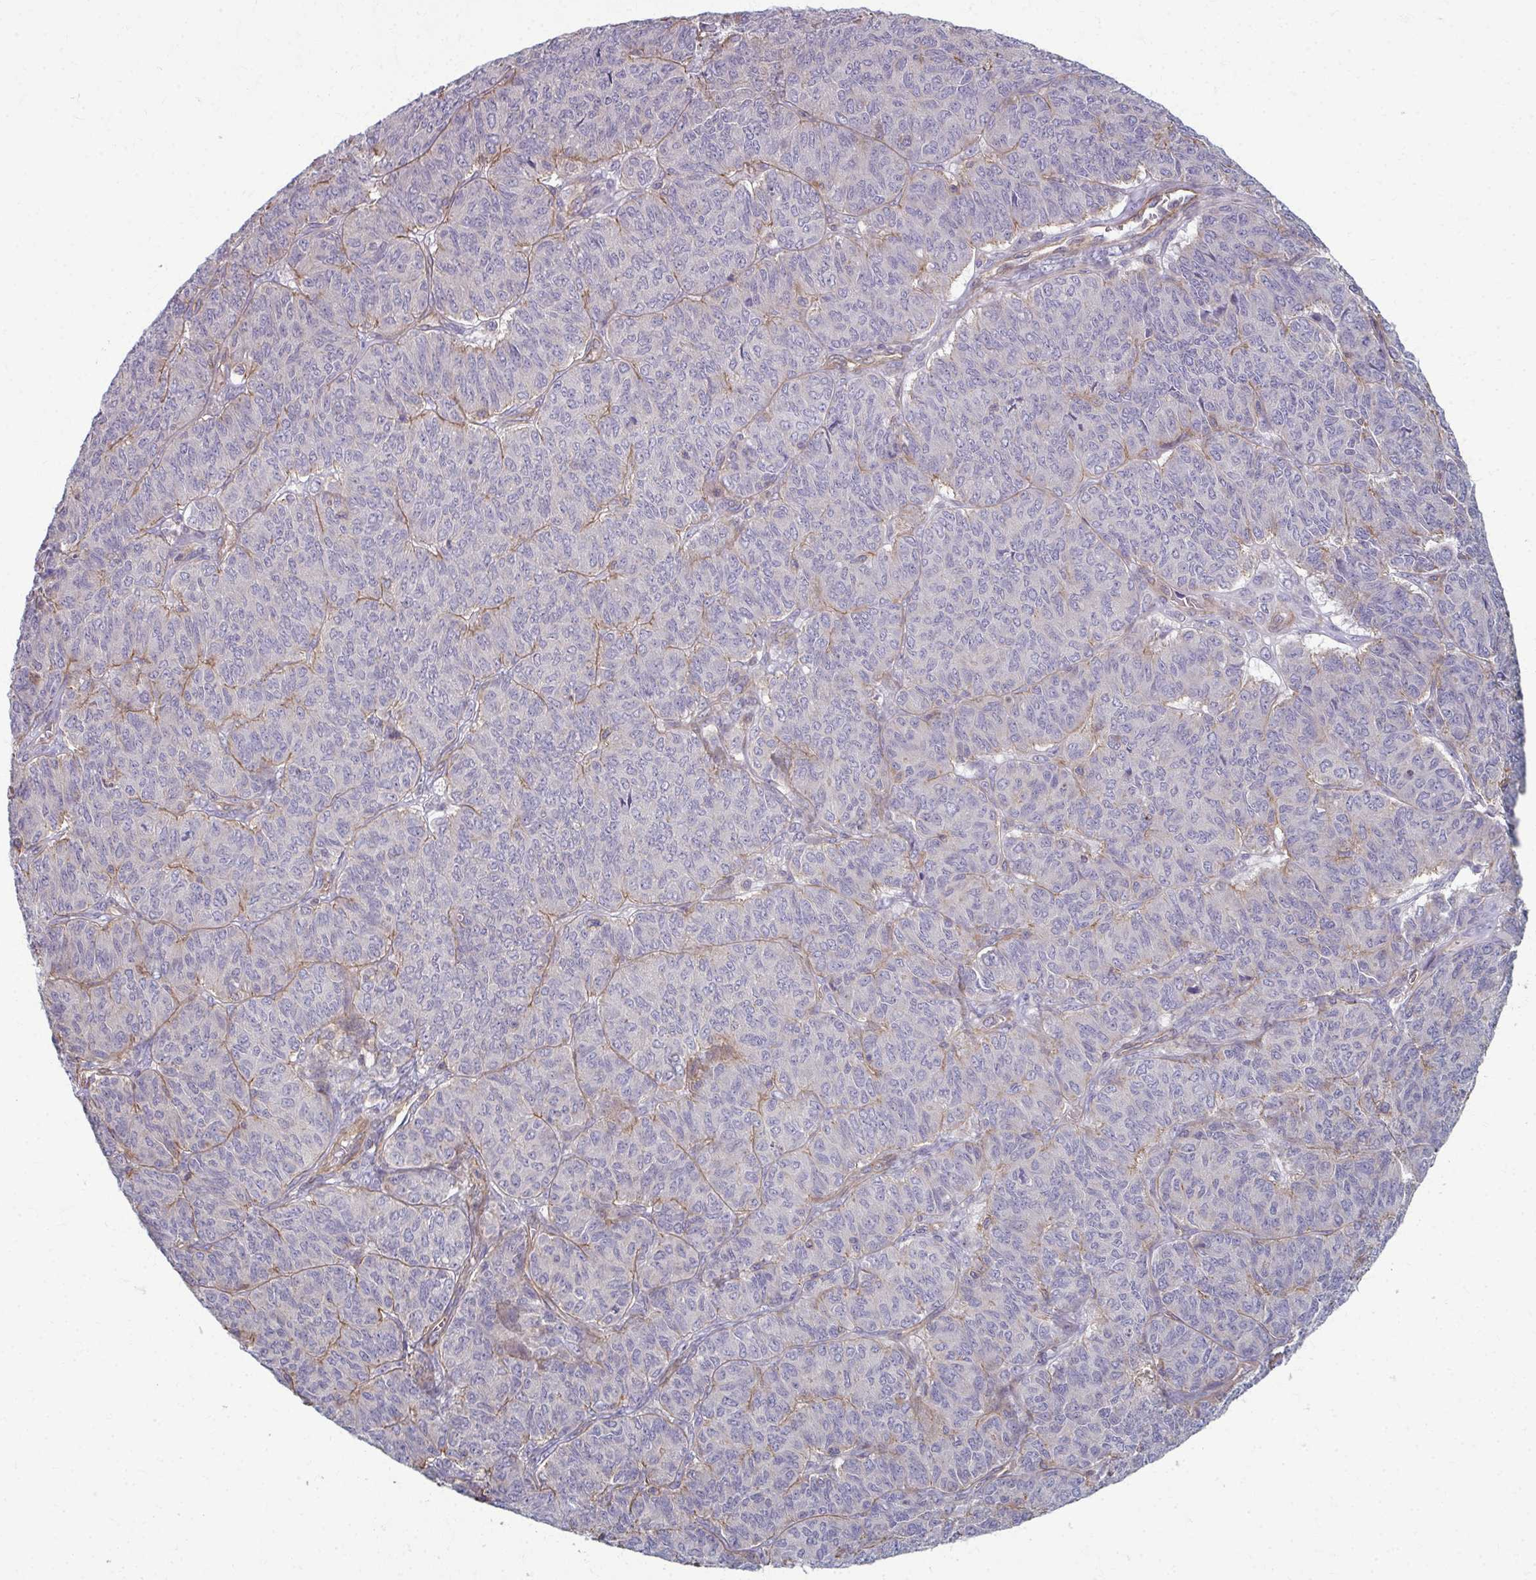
{"staining": {"intensity": "negative", "quantity": "none", "location": "none"}, "tissue": "ovarian cancer", "cell_type": "Tumor cells", "image_type": "cancer", "snomed": [{"axis": "morphology", "description": "Carcinoma, endometroid"}, {"axis": "topography", "description": "Ovary"}], "caption": "This is an IHC micrograph of ovarian endometroid carcinoma. There is no positivity in tumor cells.", "gene": "EID2B", "patient": {"sex": "female", "age": 80}}